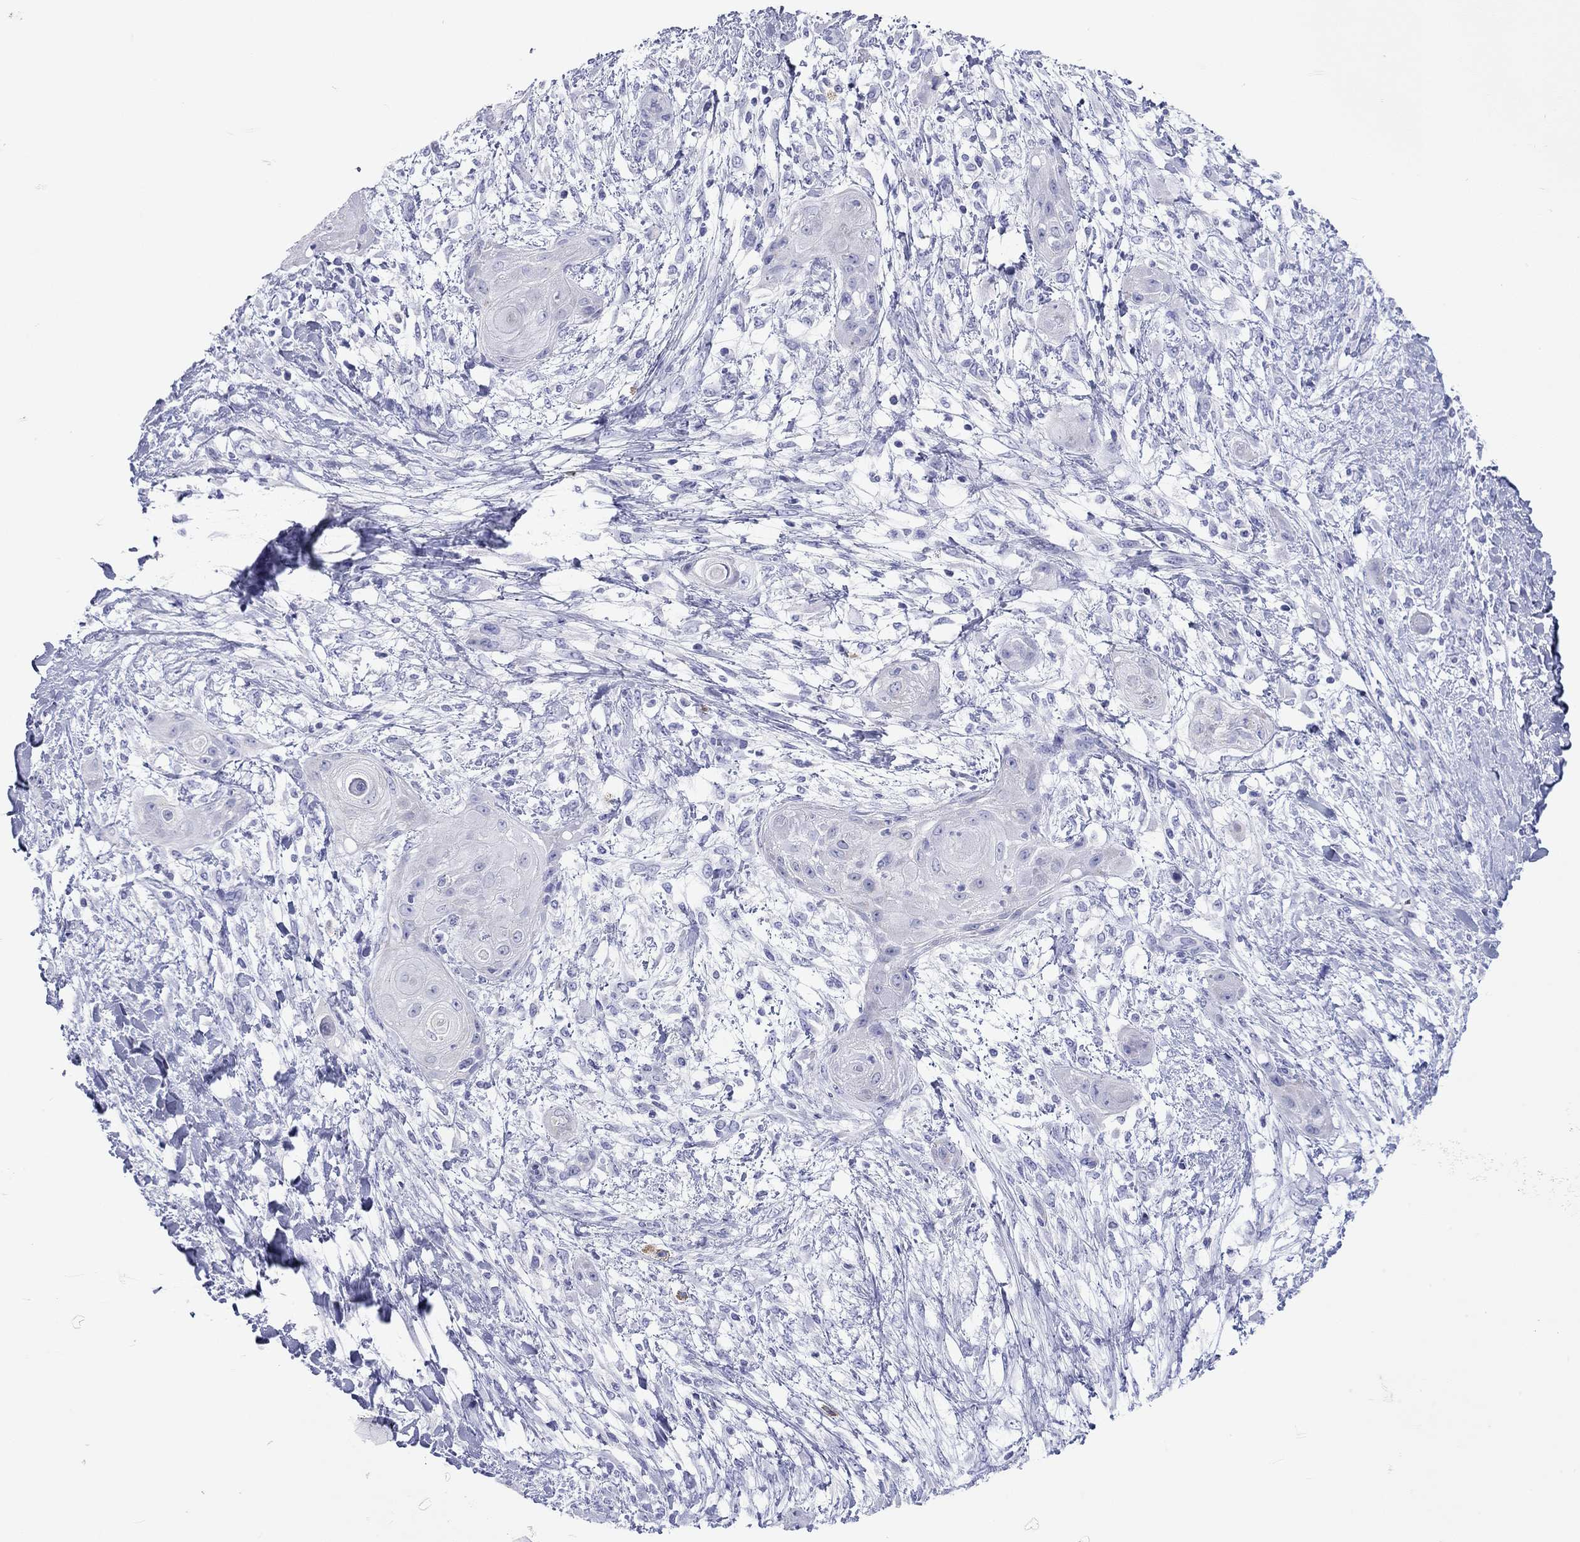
{"staining": {"intensity": "negative", "quantity": "none", "location": "none"}, "tissue": "skin cancer", "cell_type": "Tumor cells", "image_type": "cancer", "snomed": [{"axis": "morphology", "description": "Squamous cell carcinoma, NOS"}, {"axis": "topography", "description": "Skin"}], "caption": "The micrograph shows no staining of tumor cells in squamous cell carcinoma (skin).", "gene": "DPY19L2", "patient": {"sex": "male", "age": 62}}